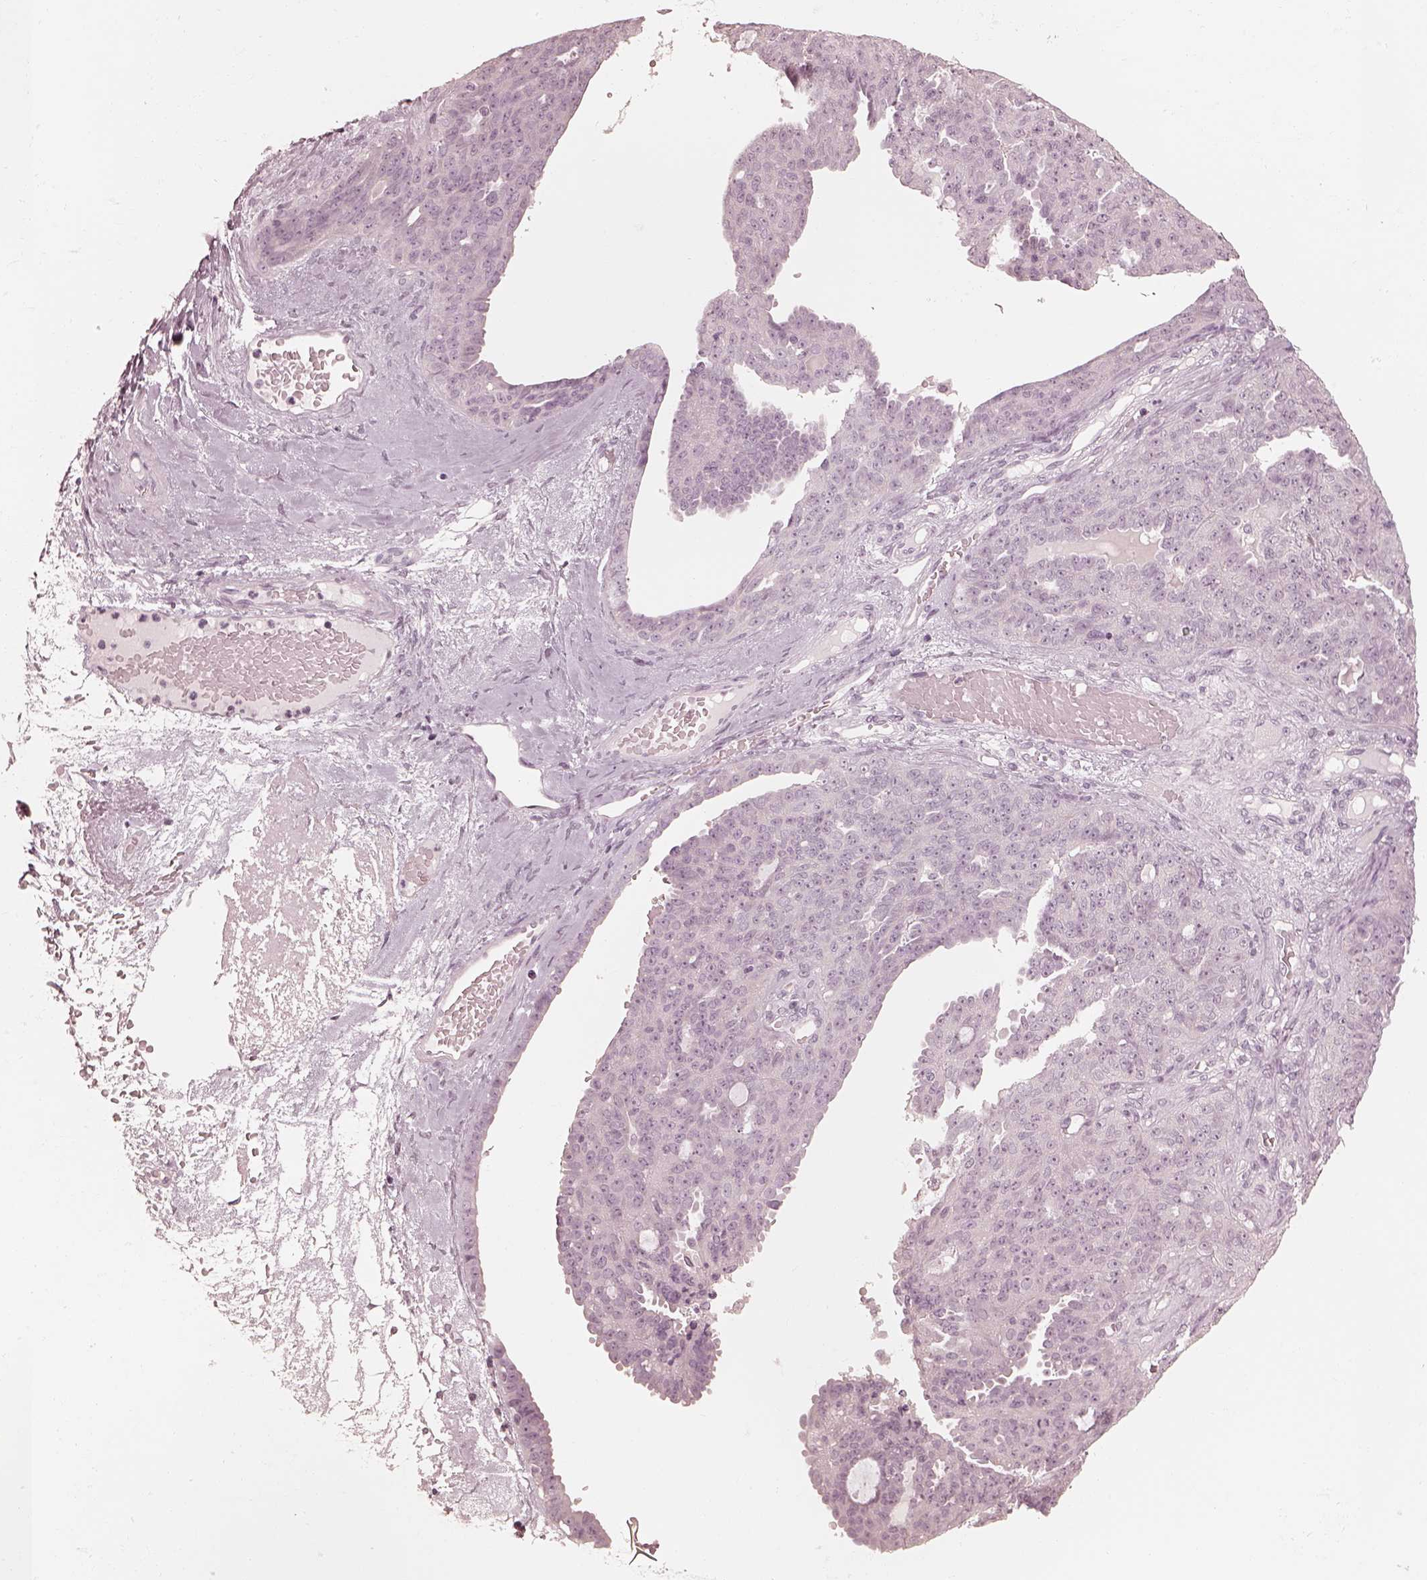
{"staining": {"intensity": "negative", "quantity": "none", "location": "none"}, "tissue": "ovarian cancer", "cell_type": "Tumor cells", "image_type": "cancer", "snomed": [{"axis": "morphology", "description": "Cystadenocarcinoma, serous, NOS"}, {"axis": "topography", "description": "Ovary"}], "caption": "High magnification brightfield microscopy of ovarian serous cystadenocarcinoma stained with DAB (3,3'-diaminobenzidine) (brown) and counterstained with hematoxylin (blue): tumor cells show no significant staining. (Brightfield microscopy of DAB immunohistochemistry at high magnification).", "gene": "CALR3", "patient": {"sex": "female", "age": 71}}